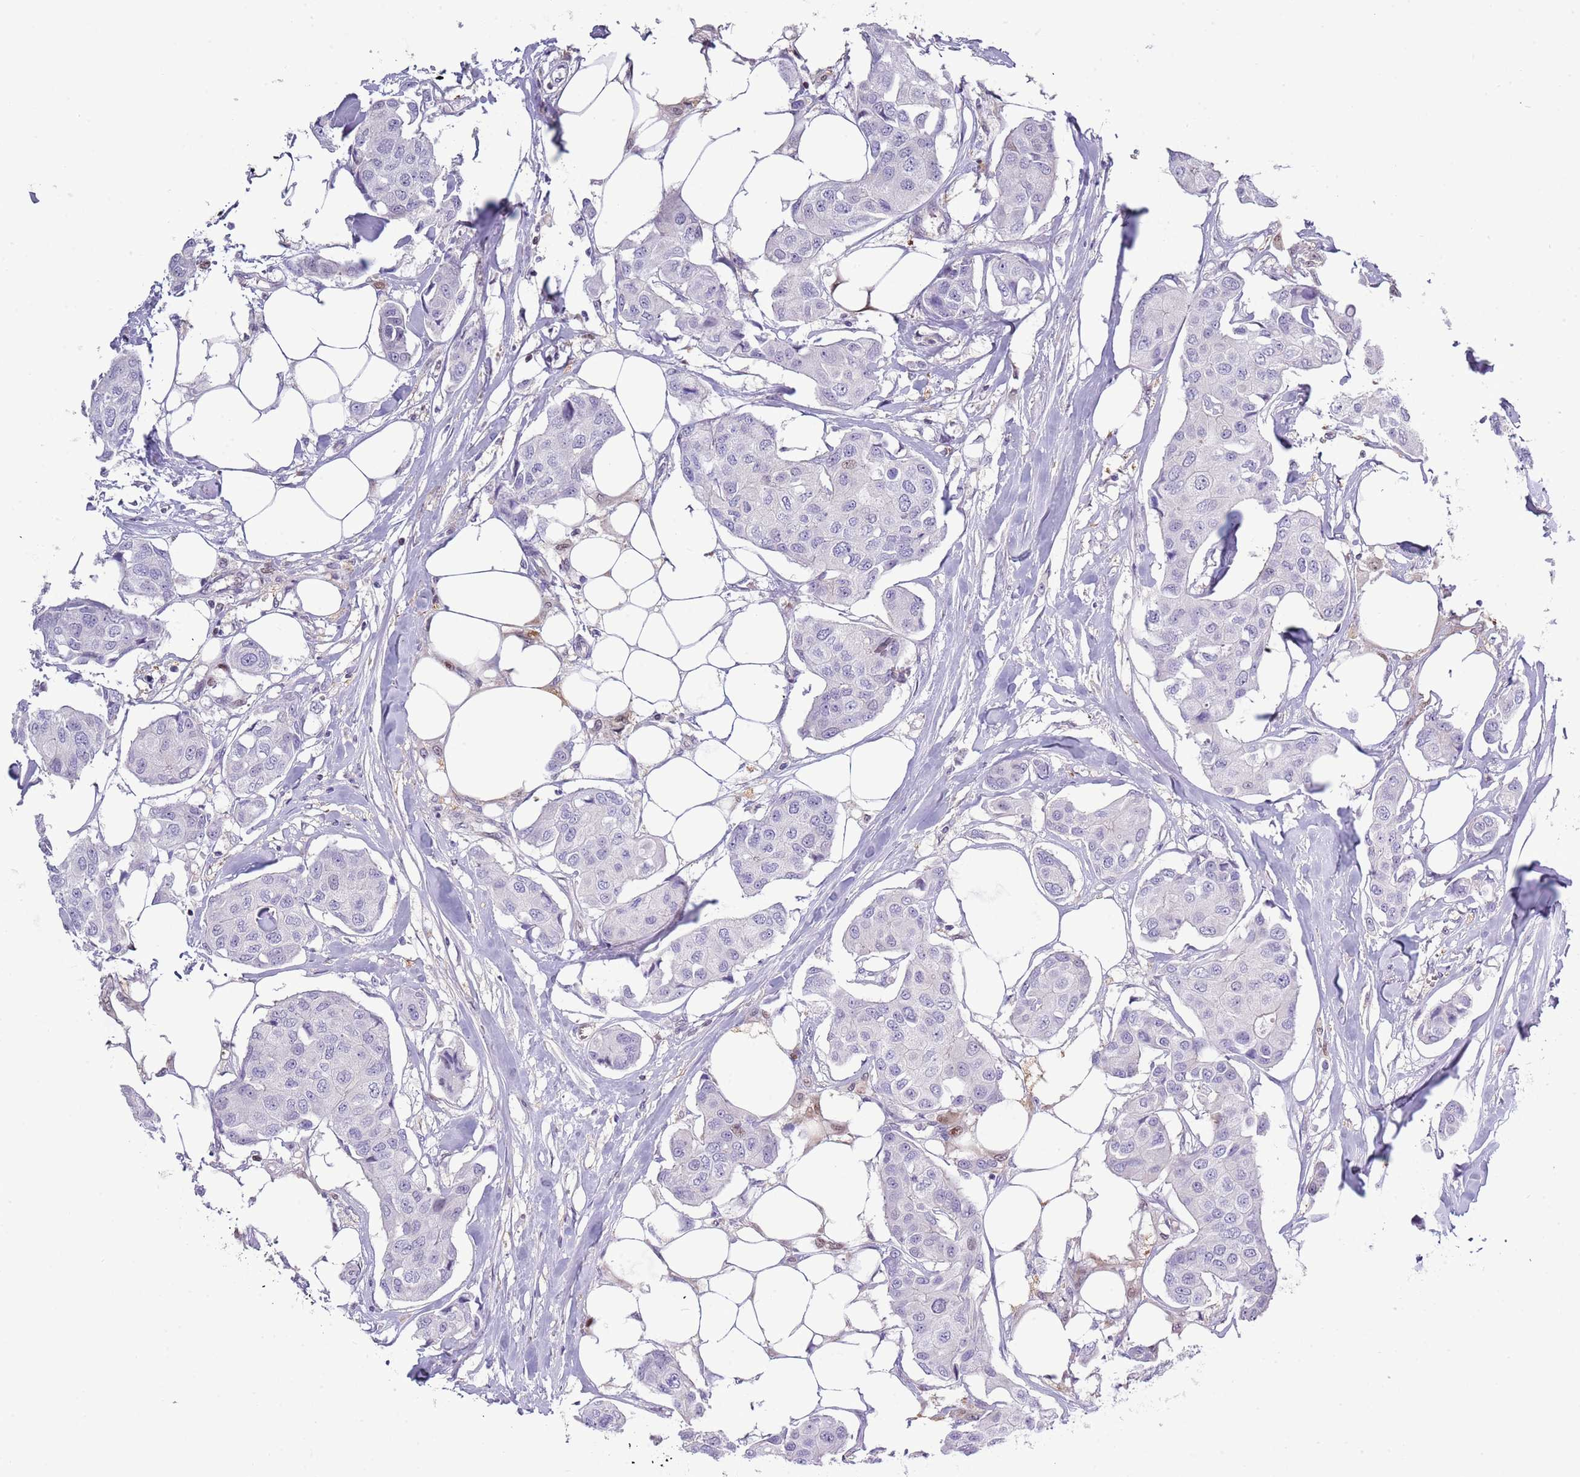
{"staining": {"intensity": "negative", "quantity": "none", "location": "none"}, "tissue": "breast cancer", "cell_type": "Tumor cells", "image_type": "cancer", "snomed": [{"axis": "morphology", "description": "Duct carcinoma"}, {"axis": "topography", "description": "Breast"}, {"axis": "topography", "description": "Lymph node"}], "caption": "Breast cancer (invasive ductal carcinoma) was stained to show a protein in brown. There is no significant expression in tumor cells.", "gene": "NBPF6", "patient": {"sex": "female", "age": 80}}